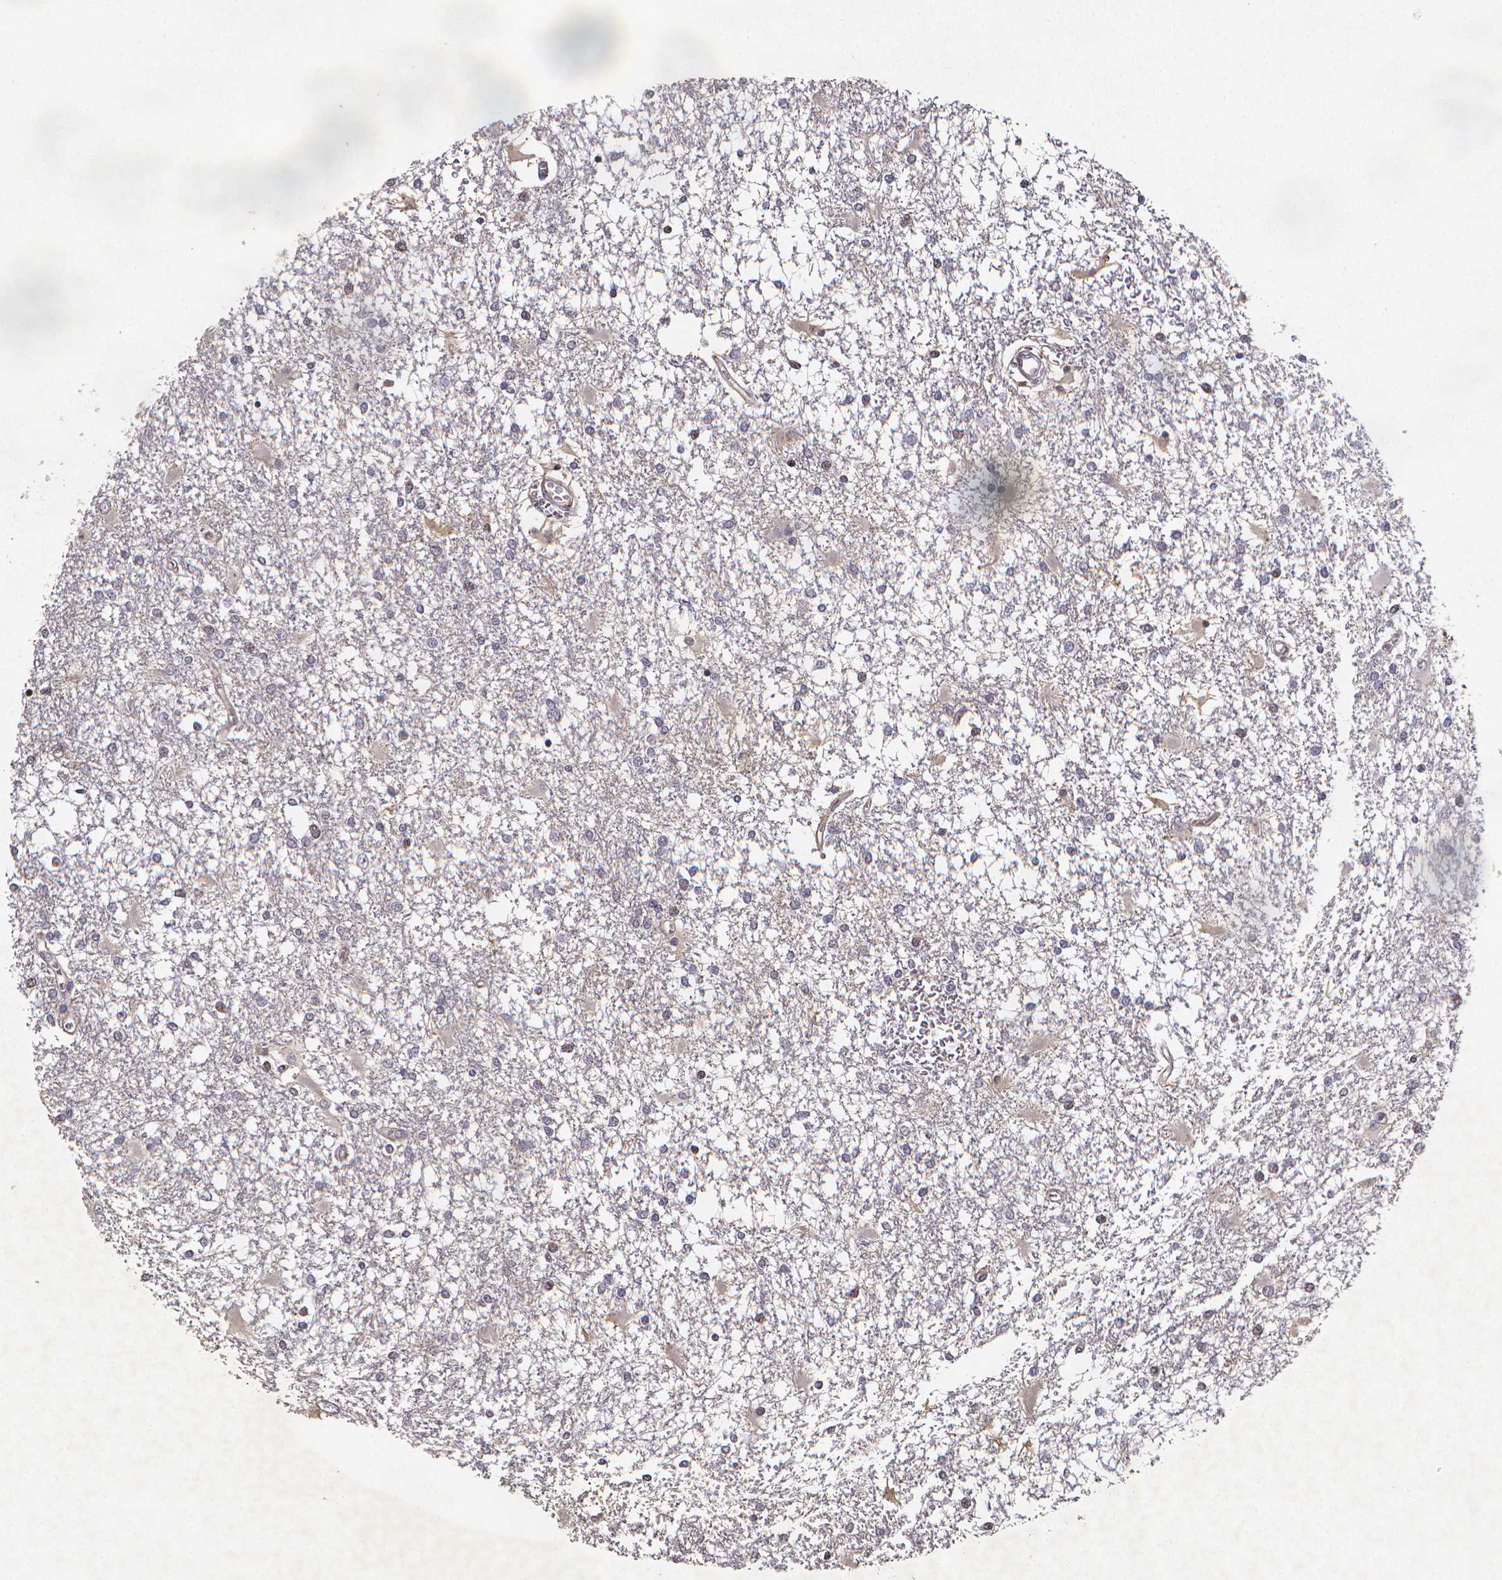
{"staining": {"intensity": "negative", "quantity": "none", "location": "none"}, "tissue": "glioma", "cell_type": "Tumor cells", "image_type": "cancer", "snomed": [{"axis": "morphology", "description": "Glioma, malignant, High grade"}, {"axis": "topography", "description": "Cerebral cortex"}], "caption": "Immunohistochemistry of human malignant high-grade glioma reveals no expression in tumor cells.", "gene": "TP73", "patient": {"sex": "male", "age": 79}}